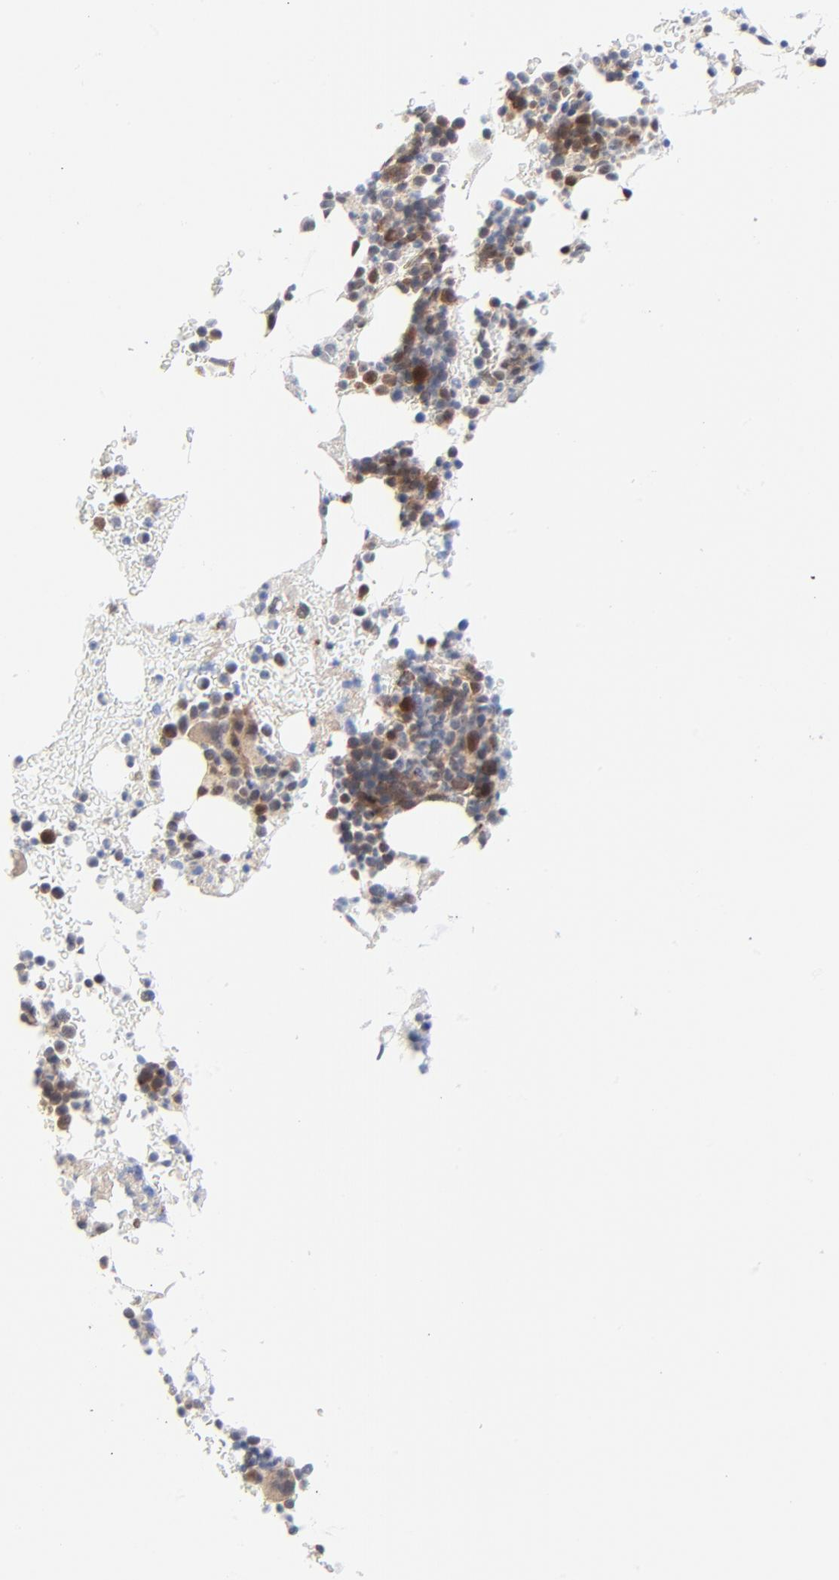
{"staining": {"intensity": "moderate", "quantity": "25%-75%", "location": "cytoplasmic/membranous"}, "tissue": "bone marrow", "cell_type": "Hematopoietic cells", "image_type": "normal", "snomed": [{"axis": "morphology", "description": "Normal tissue, NOS"}, {"axis": "topography", "description": "Bone marrow"}], "caption": "IHC micrograph of unremarkable bone marrow: bone marrow stained using immunohistochemistry (IHC) demonstrates medium levels of moderate protein expression localized specifically in the cytoplasmic/membranous of hematopoietic cells, appearing as a cytoplasmic/membranous brown color.", "gene": "RPS6KB1", "patient": {"sex": "male", "age": 17}}